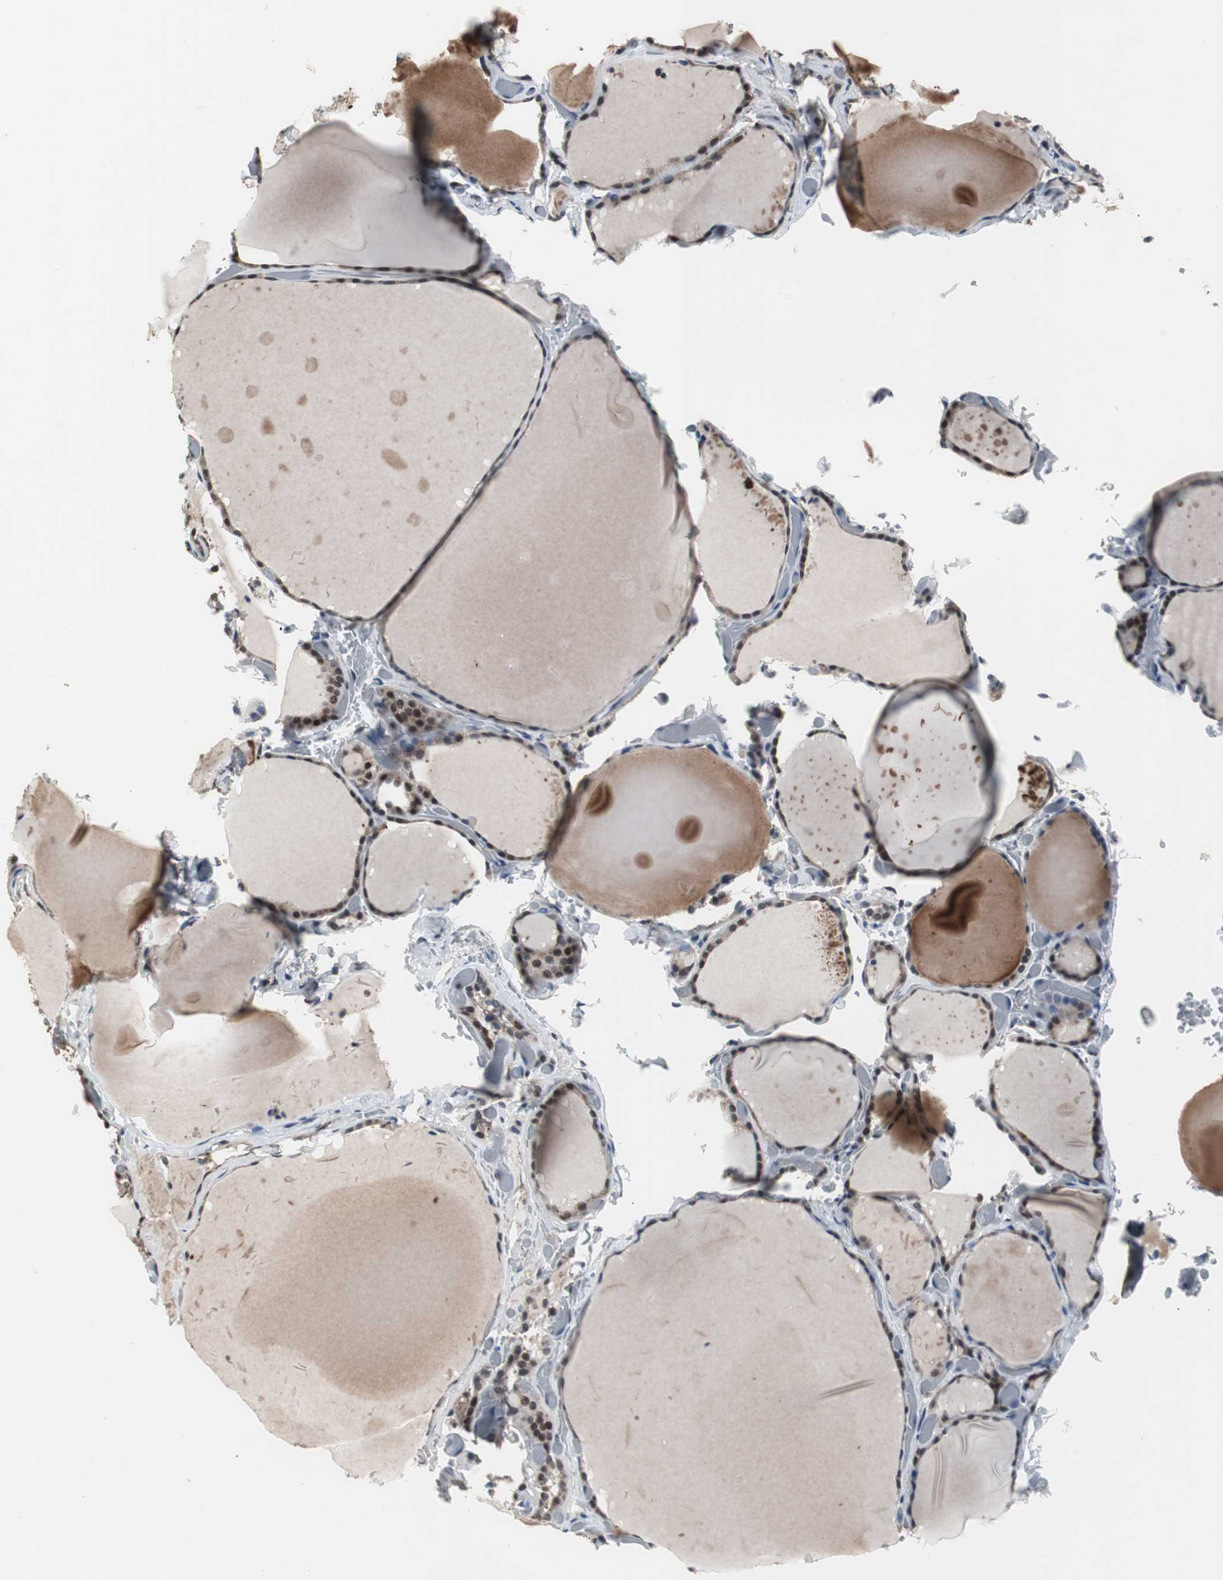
{"staining": {"intensity": "moderate", "quantity": "25%-75%", "location": "cytoplasmic/membranous,nuclear"}, "tissue": "thyroid gland", "cell_type": "Glandular cells", "image_type": "normal", "snomed": [{"axis": "morphology", "description": "Normal tissue, NOS"}, {"axis": "topography", "description": "Thyroid gland"}], "caption": "A brown stain shows moderate cytoplasmic/membranous,nuclear positivity of a protein in glandular cells of normal human thyroid gland. The staining was performed using DAB, with brown indicating positive protein expression. Nuclei are stained blue with hematoxylin.", "gene": "MRPL40", "patient": {"sex": "female", "age": 22}}